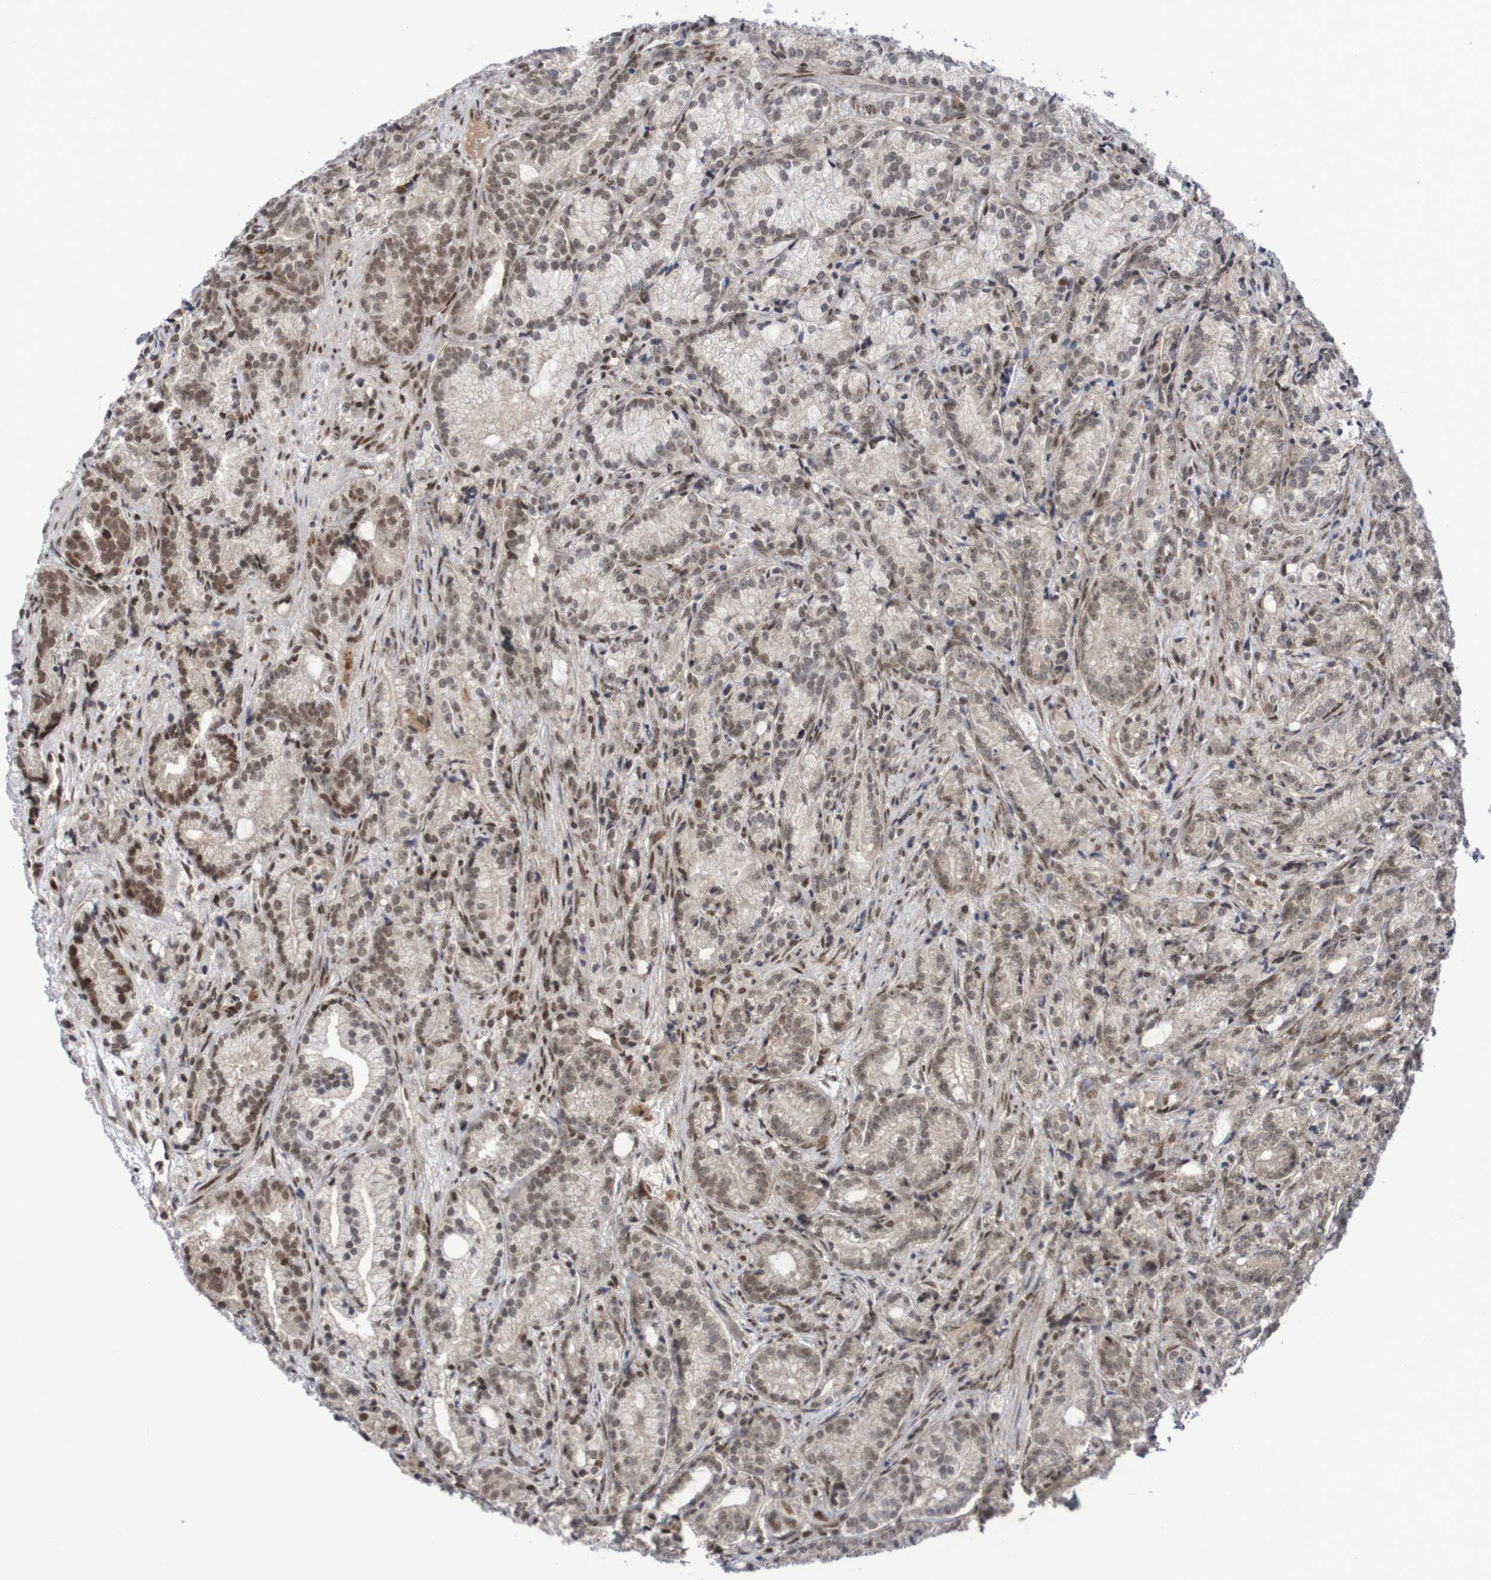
{"staining": {"intensity": "moderate", "quantity": ">75%", "location": "cytoplasmic/membranous,nuclear"}, "tissue": "prostate cancer", "cell_type": "Tumor cells", "image_type": "cancer", "snomed": [{"axis": "morphology", "description": "Adenocarcinoma, Low grade"}, {"axis": "topography", "description": "Prostate"}], "caption": "Immunohistochemistry (IHC) of human prostate cancer (low-grade adenocarcinoma) exhibits medium levels of moderate cytoplasmic/membranous and nuclear expression in approximately >75% of tumor cells. (Brightfield microscopy of DAB IHC at high magnification).", "gene": "ITLN1", "patient": {"sex": "male", "age": 89}}